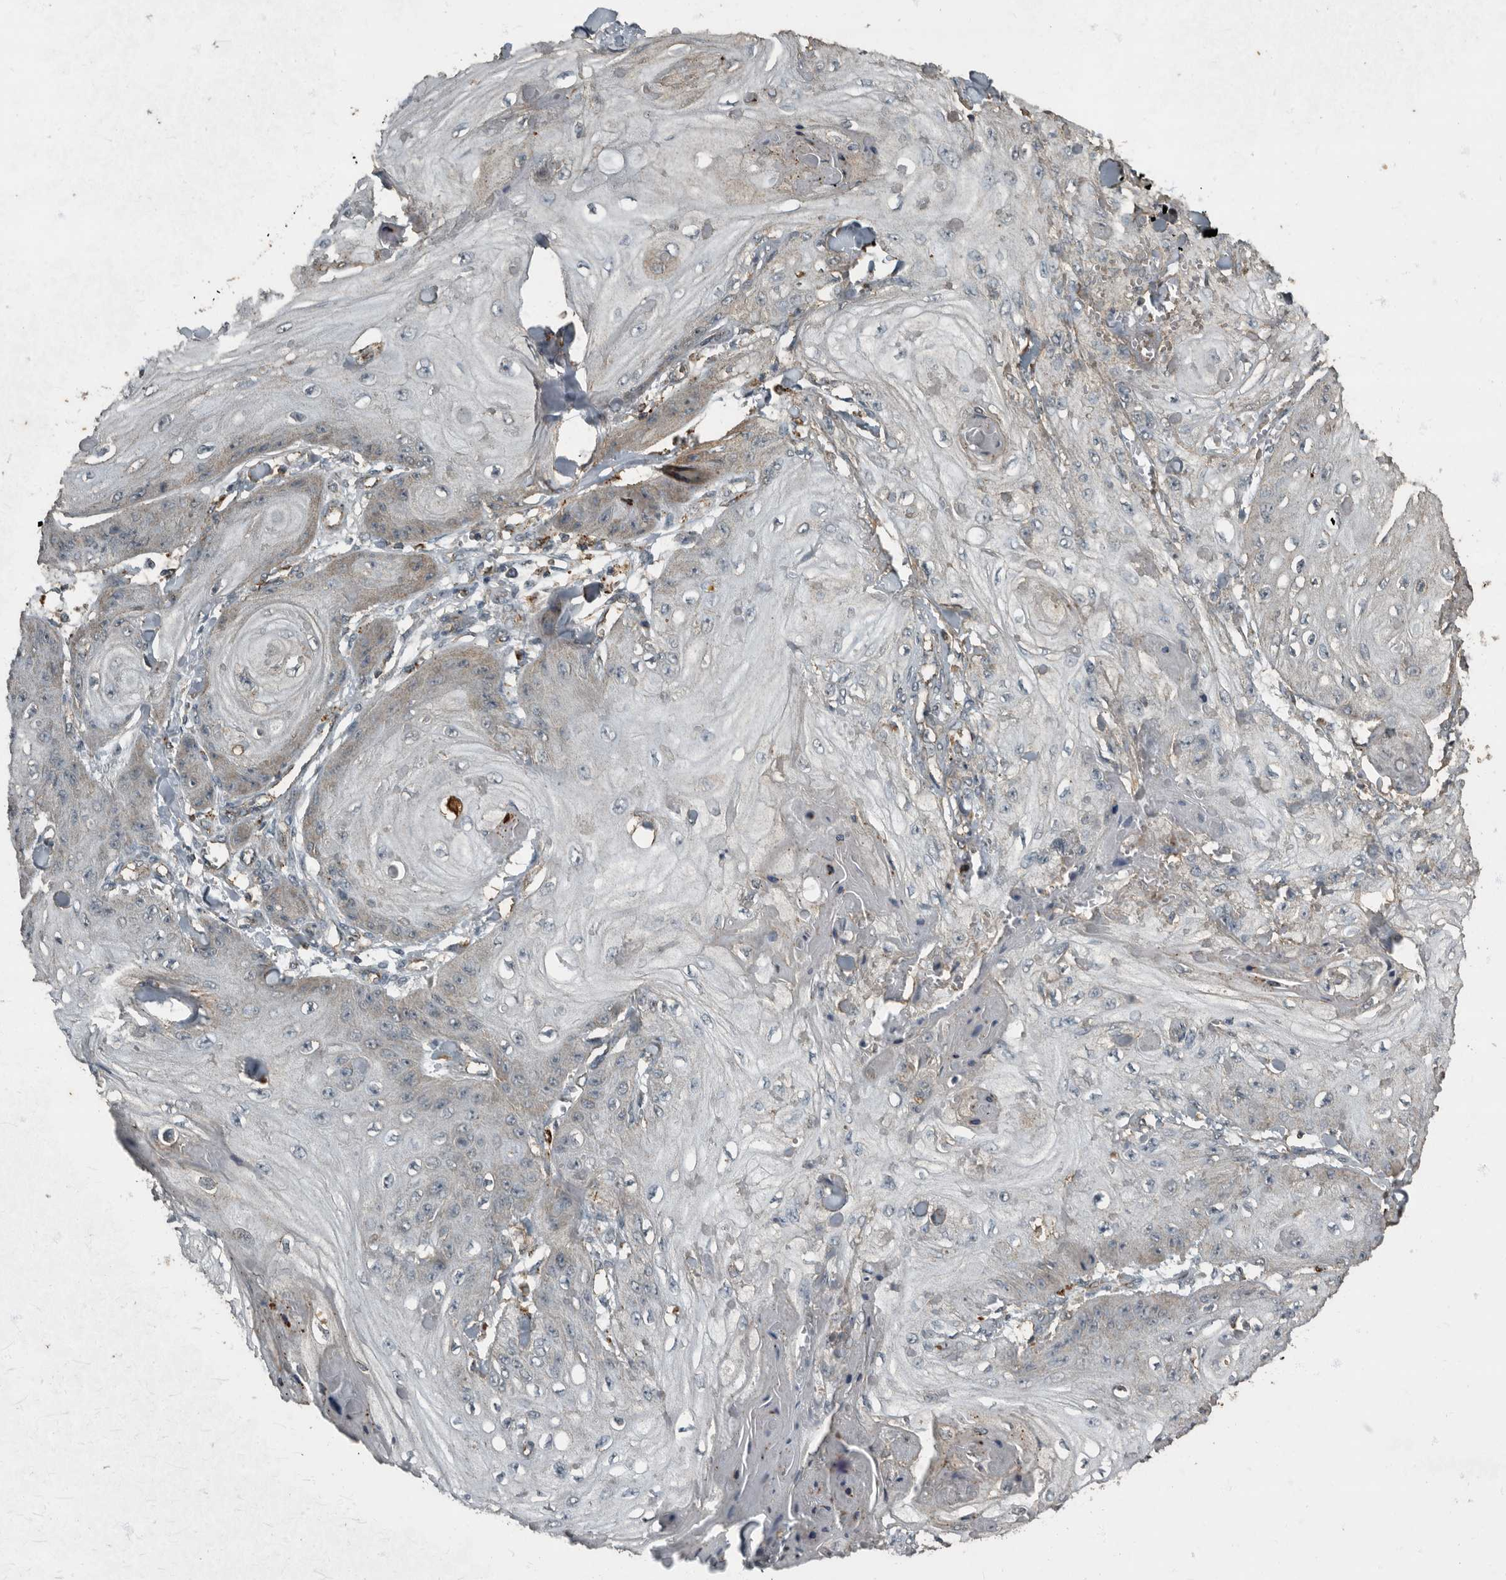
{"staining": {"intensity": "weak", "quantity": "<25%", "location": "cytoplasmic/membranous"}, "tissue": "skin cancer", "cell_type": "Tumor cells", "image_type": "cancer", "snomed": [{"axis": "morphology", "description": "Squamous cell carcinoma, NOS"}, {"axis": "topography", "description": "Skin"}], "caption": "The histopathology image displays no significant expression in tumor cells of skin squamous cell carcinoma. (DAB (3,3'-diaminobenzidine) immunohistochemistry (IHC) visualized using brightfield microscopy, high magnification).", "gene": "IL15RA", "patient": {"sex": "male", "age": 74}}